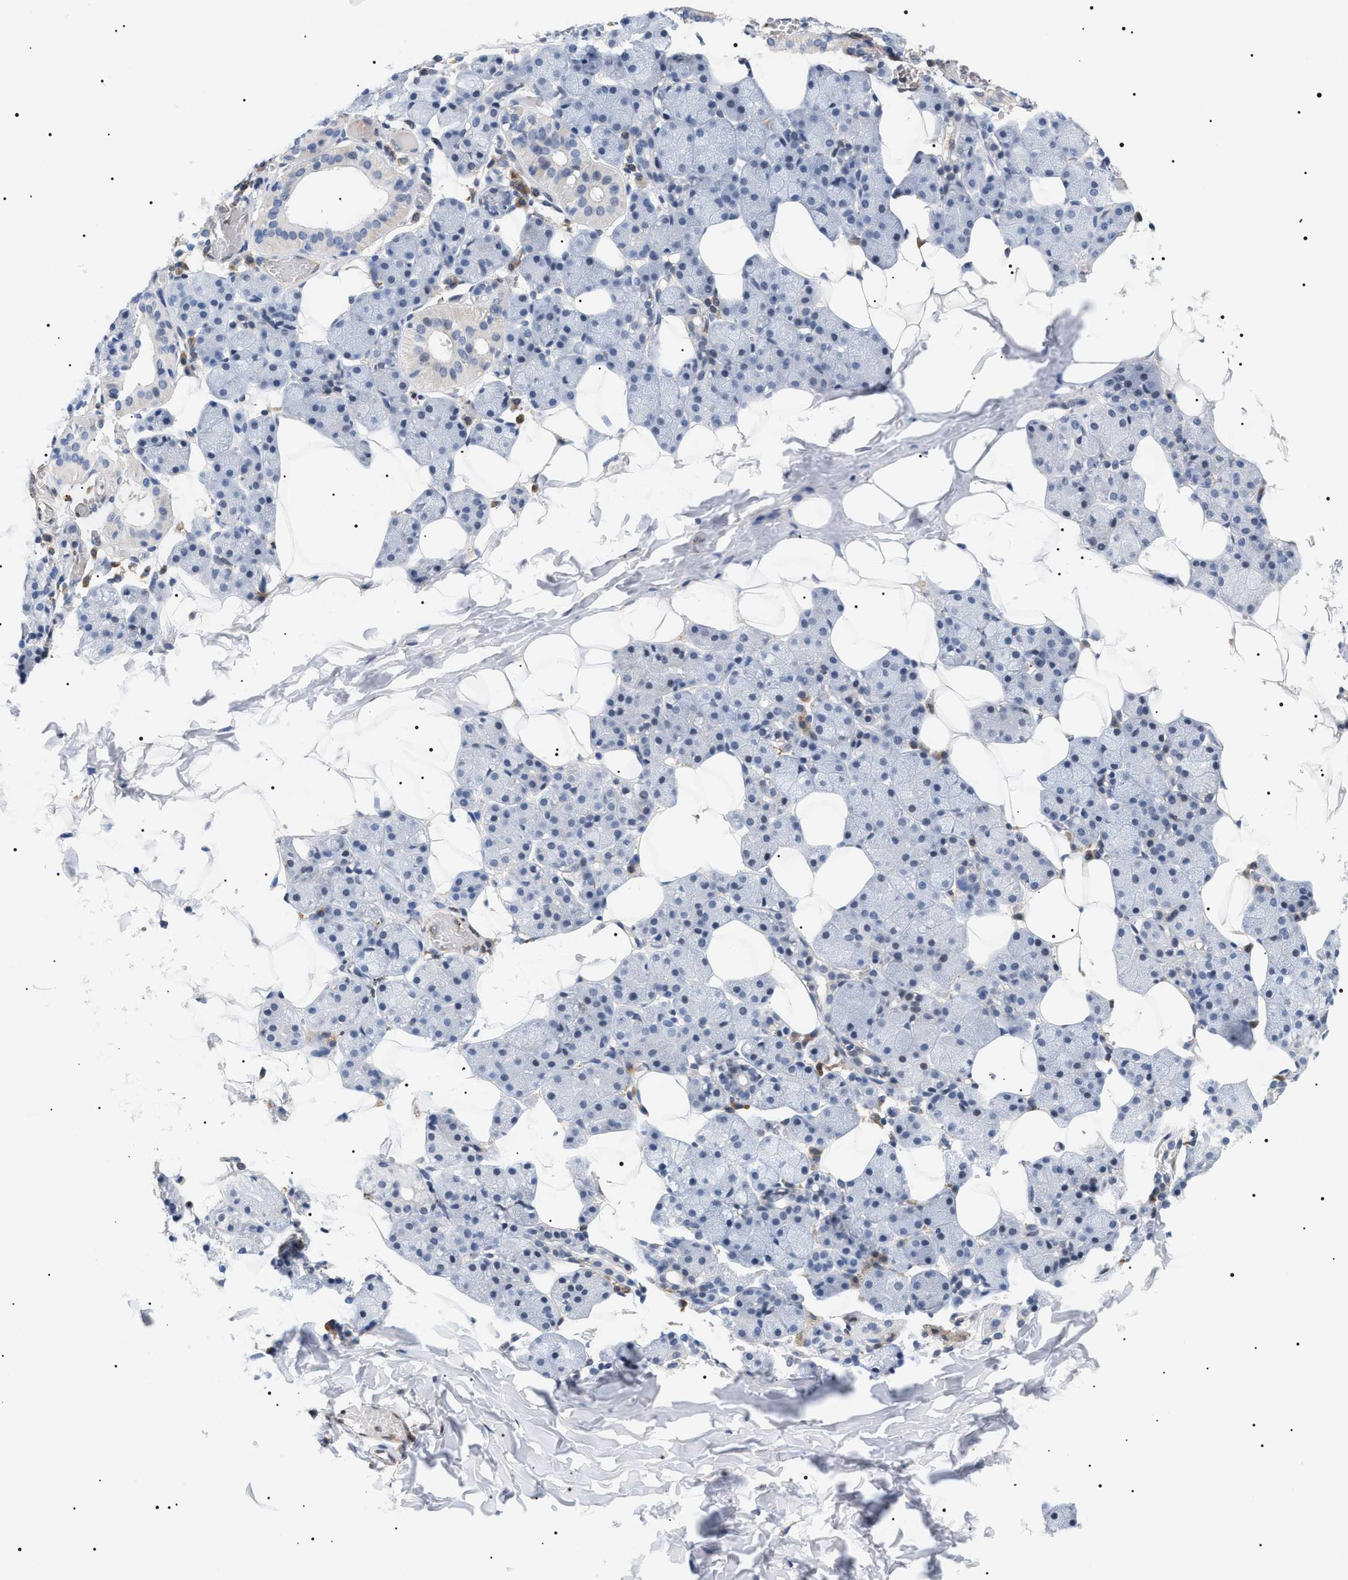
{"staining": {"intensity": "negative", "quantity": "none", "location": "none"}, "tissue": "salivary gland", "cell_type": "Glandular cells", "image_type": "normal", "snomed": [{"axis": "morphology", "description": "Normal tissue, NOS"}, {"axis": "topography", "description": "Salivary gland"}], "caption": "This is an immunohistochemistry photomicrograph of normal salivary gland. There is no staining in glandular cells.", "gene": "HSD17B11", "patient": {"sex": "female", "age": 33}}